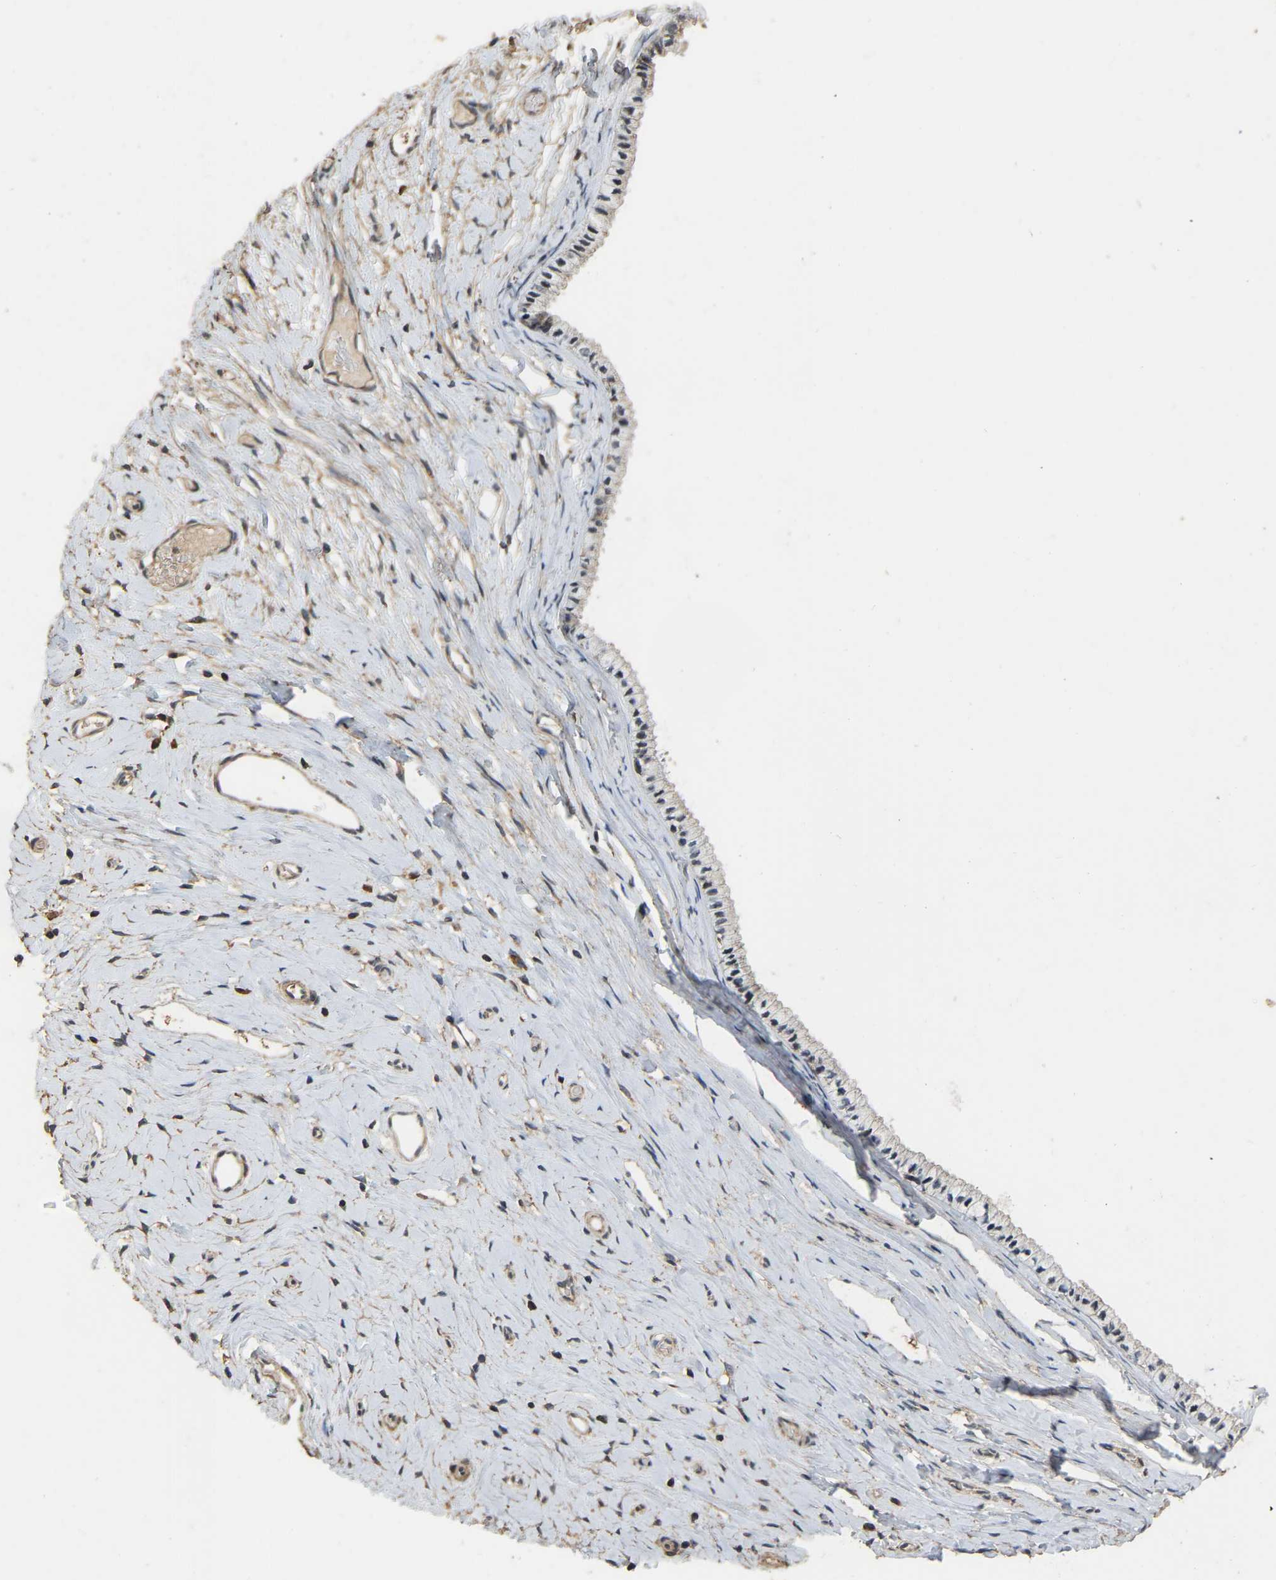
{"staining": {"intensity": "negative", "quantity": "none", "location": "none"}, "tissue": "cervix", "cell_type": "Glandular cells", "image_type": "normal", "snomed": [{"axis": "morphology", "description": "Normal tissue, NOS"}, {"axis": "topography", "description": "Cervix"}], "caption": "Immunohistochemistry (IHC) micrograph of unremarkable cervix: cervix stained with DAB reveals no significant protein positivity in glandular cells. (Stains: DAB (3,3'-diaminobenzidine) immunohistochemistry (IHC) with hematoxylin counter stain, Microscopy: brightfield microscopy at high magnification).", "gene": "NCS1", "patient": {"sex": "female", "age": 39}}